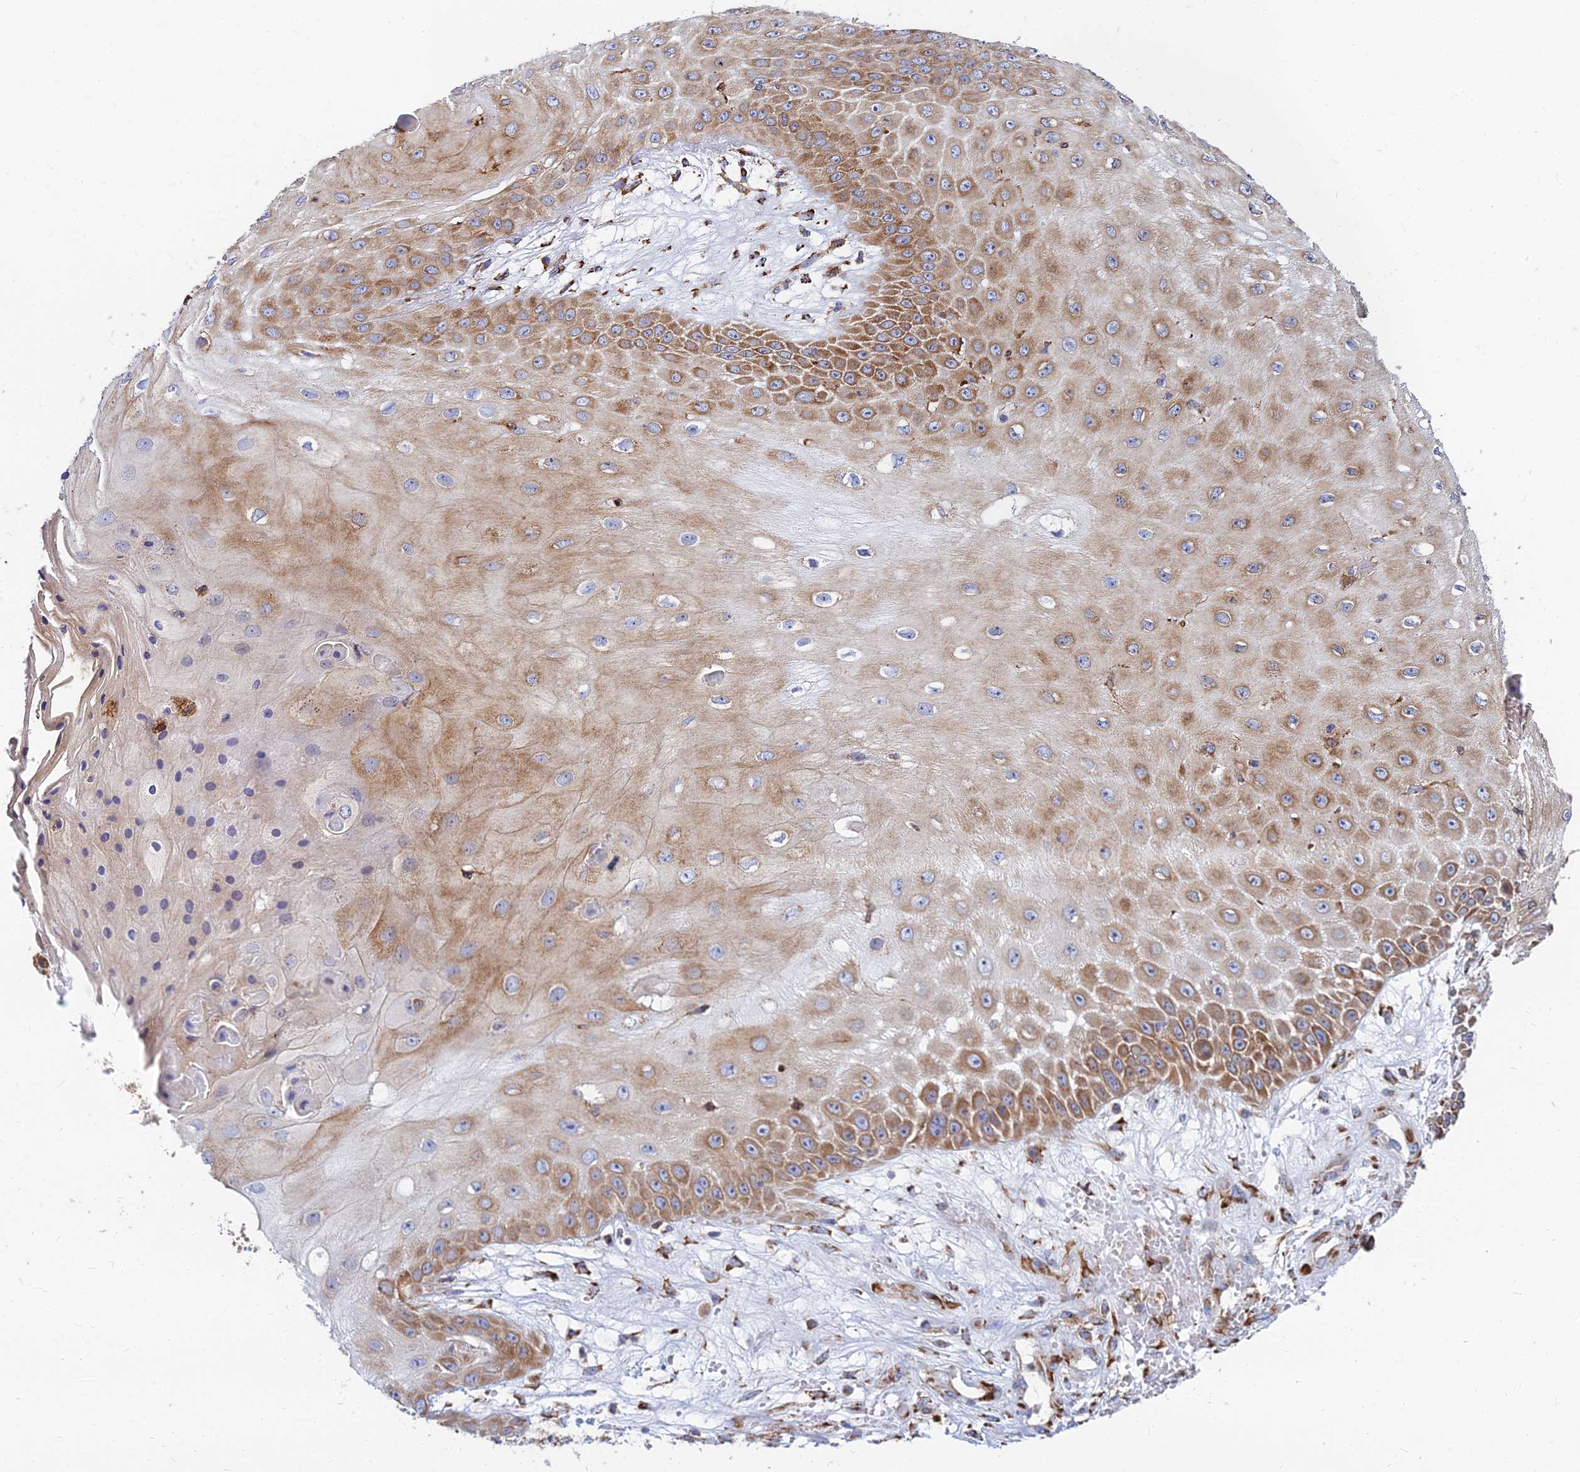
{"staining": {"intensity": "moderate", "quantity": ">75%", "location": "cytoplasmic/membranous"}, "tissue": "skin cancer", "cell_type": "Tumor cells", "image_type": "cancer", "snomed": [{"axis": "morphology", "description": "Squamous cell carcinoma, NOS"}, {"axis": "topography", "description": "Skin"}], "caption": "IHC photomicrograph of human squamous cell carcinoma (skin) stained for a protein (brown), which shows medium levels of moderate cytoplasmic/membranous staining in approximately >75% of tumor cells.", "gene": "CCT6B", "patient": {"sex": "male", "age": 70}}